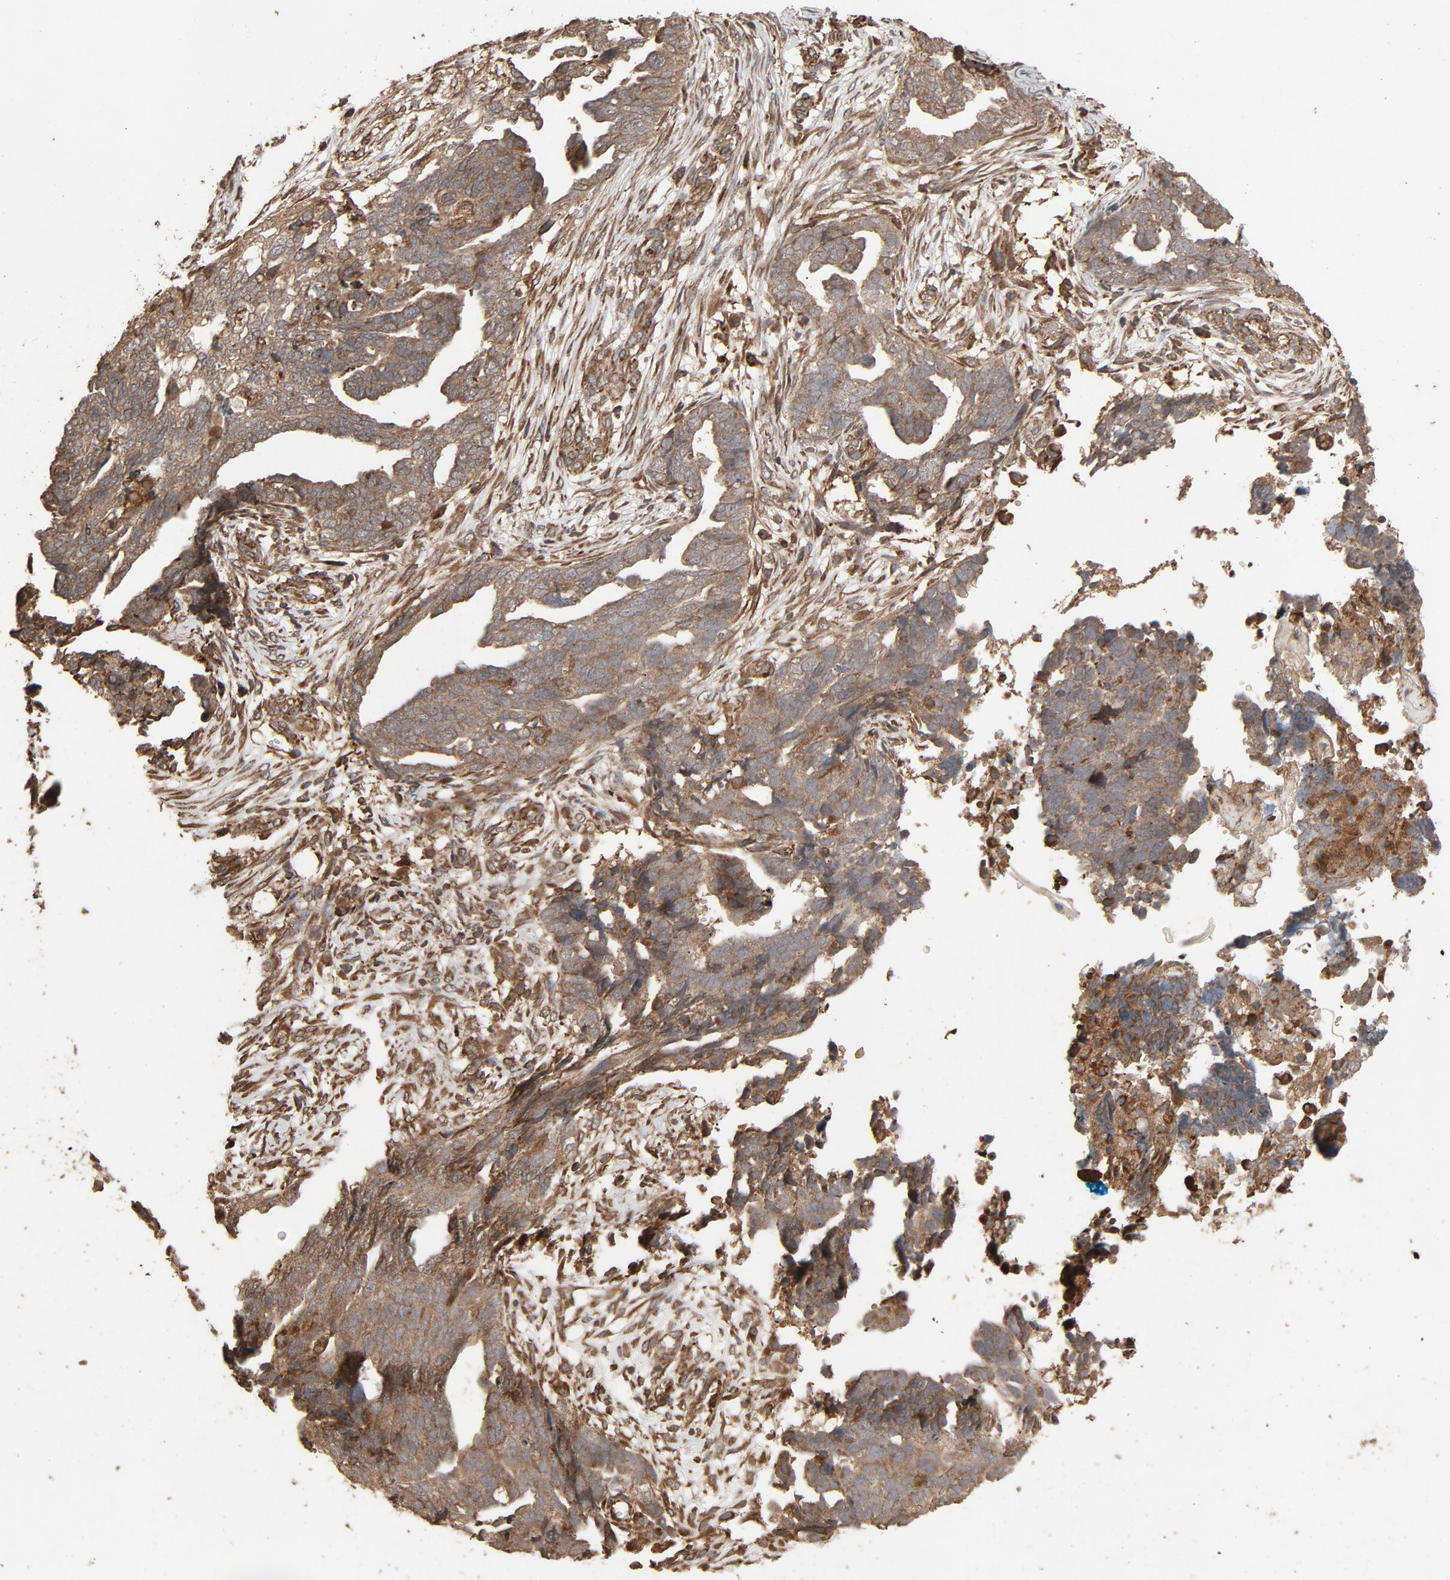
{"staining": {"intensity": "weak", "quantity": ">75%", "location": "cytoplasmic/membranous"}, "tissue": "ovarian cancer", "cell_type": "Tumor cells", "image_type": "cancer", "snomed": [{"axis": "morphology", "description": "Normal tissue, NOS"}, {"axis": "morphology", "description": "Cystadenocarcinoma, serous, NOS"}, {"axis": "topography", "description": "Fallopian tube"}, {"axis": "topography", "description": "Ovary"}], "caption": "Immunohistochemistry photomicrograph of neoplastic tissue: human ovarian cancer stained using immunohistochemistry (IHC) reveals low levels of weak protein expression localized specifically in the cytoplasmic/membranous of tumor cells, appearing as a cytoplasmic/membranous brown color.", "gene": "RPS6KA6", "patient": {"sex": "female", "age": 56}}